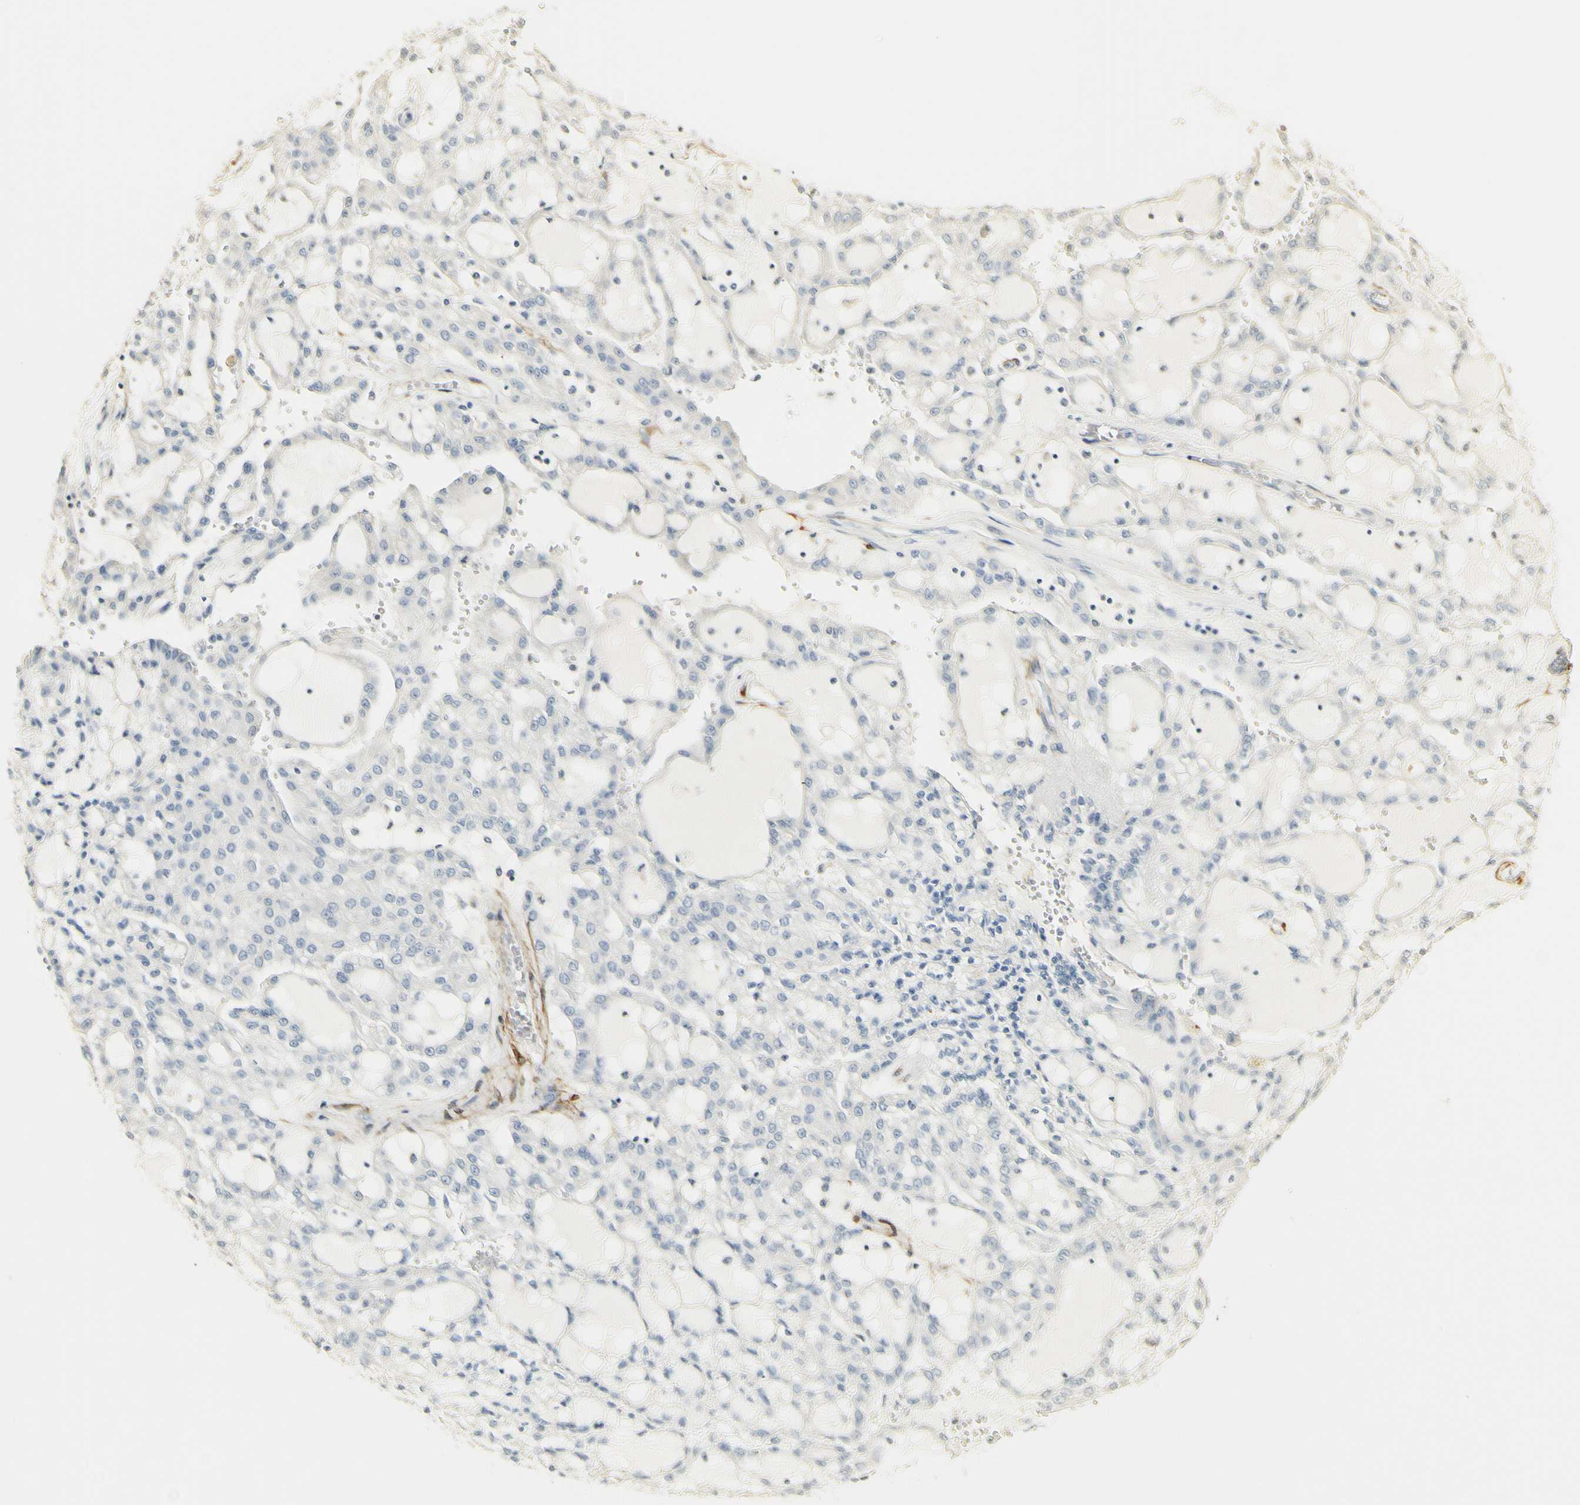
{"staining": {"intensity": "negative", "quantity": "none", "location": "none"}, "tissue": "renal cancer", "cell_type": "Tumor cells", "image_type": "cancer", "snomed": [{"axis": "morphology", "description": "Adenocarcinoma, NOS"}, {"axis": "topography", "description": "Kidney"}], "caption": "This is a micrograph of immunohistochemistry staining of renal cancer (adenocarcinoma), which shows no staining in tumor cells.", "gene": "FMO3", "patient": {"sex": "male", "age": 63}}